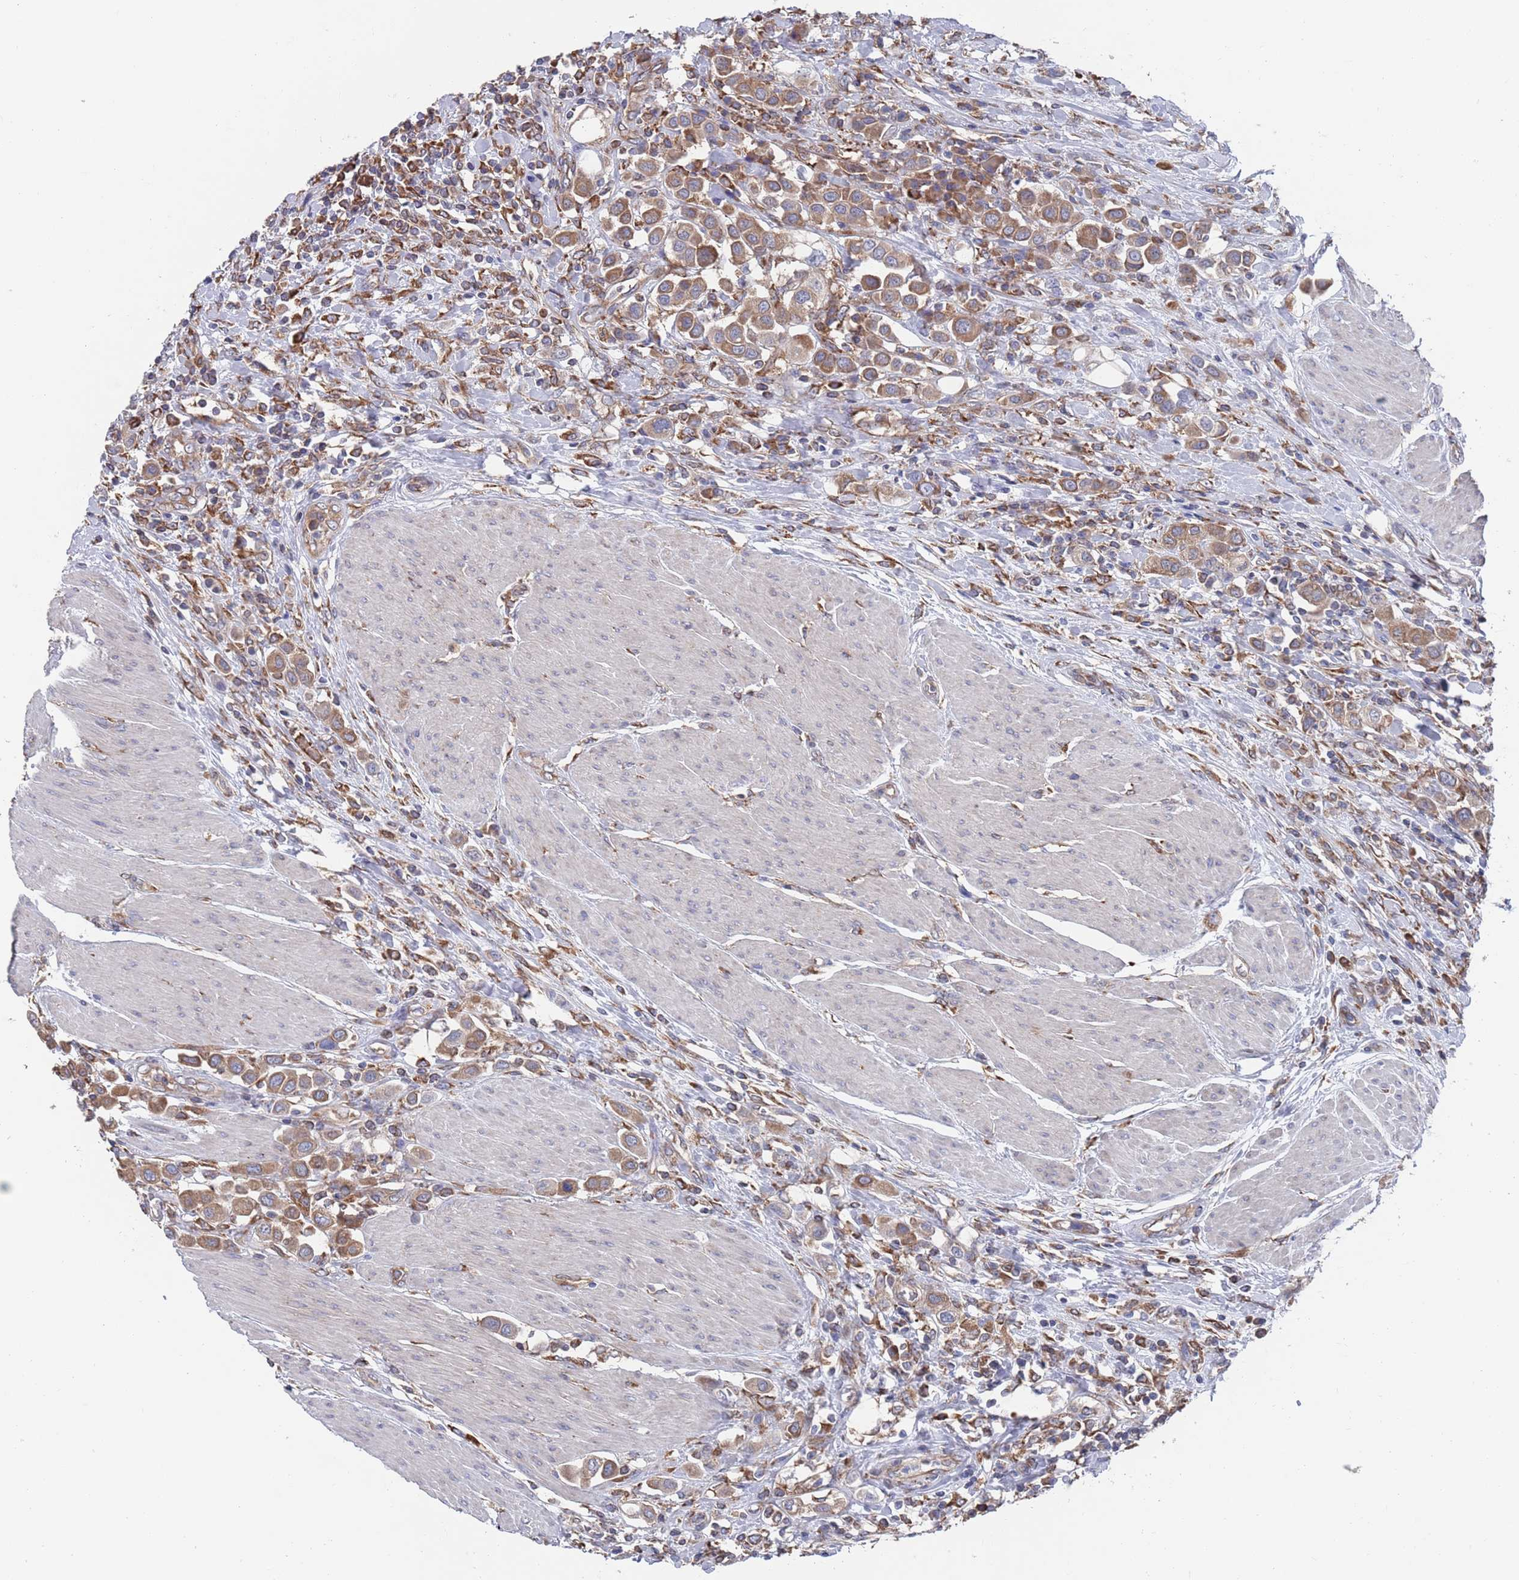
{"staining": {"intensity": "moderate", "quantity": ">75%", "location": "cytoplasmic/membranous"}, "tissue": "urothelial cancer", "cell_type": "Tumor cells", "image_type": "cancer", "snomed": [{"axis": "morphology", "description": "Urothelial carcinoma, High grade"}, {"axis": "topography", "description": "Urinary bladder"}], "caption": "Immunohistochemistry (IHC) histopathology image of neoplastic tissue: urothelial cancer stained using immunohistochemistry (IHC) shows medium levels of moderate protein expression localized specifically in the cytoplasmic/membranous of tumor cells, appearing as a cytoplasmic/membranous brown color.", "gene": "GID8", "patient": {"sex": "male", "age": 50}}